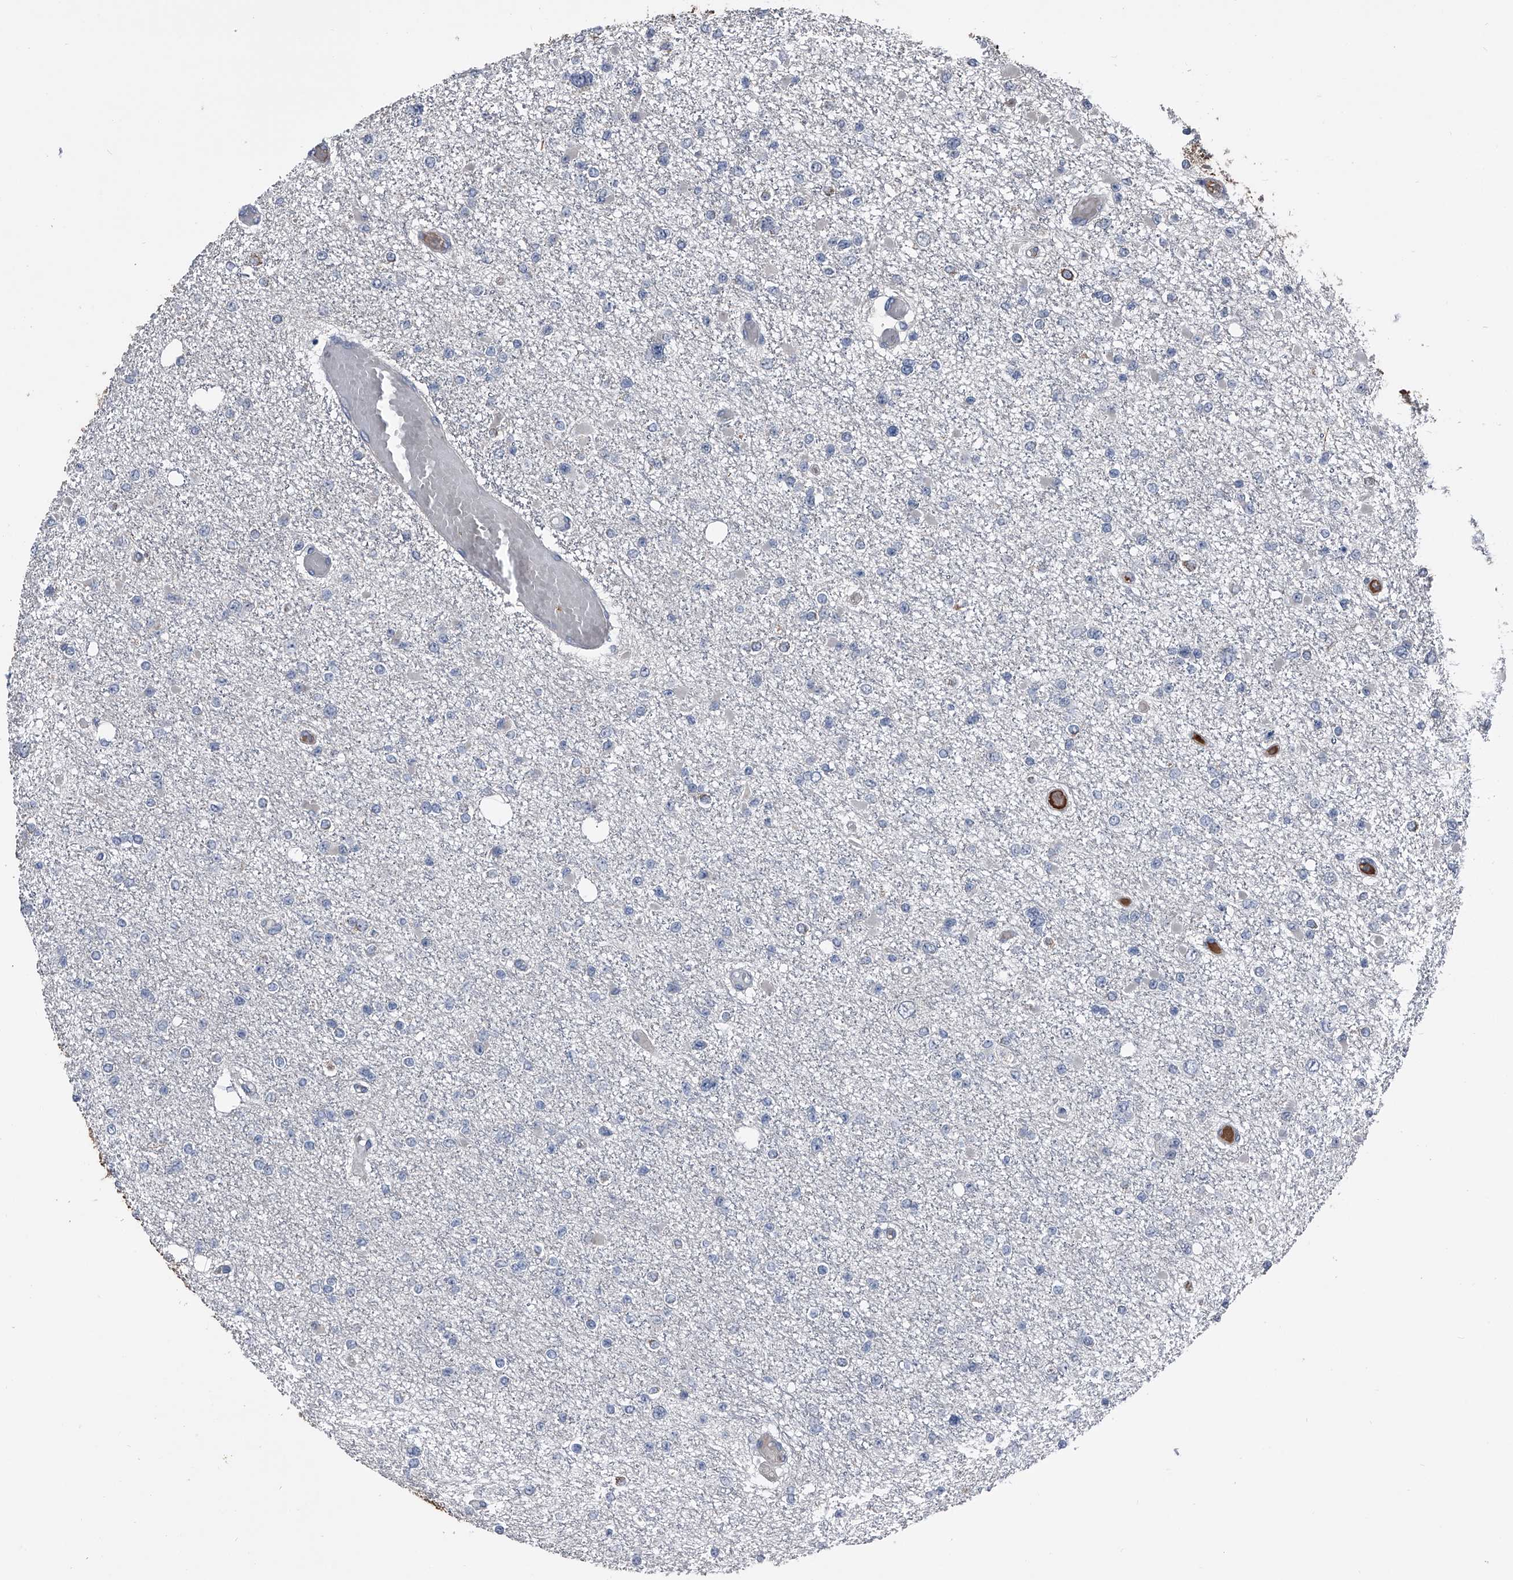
{"staining": {"intensity": "negative", "quantity": "none", "location": "none"}, "tissue": "glioma", "cell_type": "Tumor cells", "image_type": "cancer", "snomed": [{"axis": "morphology", "description": "Glioma, malignant, Low grade"}, {"axis": "topography", "description": "Brain"}], "caption": "DAB (3,3'-diaminobenzidine) immunohistochemical staining of malignant glioma (low-grade) shows no significant expression in tumor cells.", "gene": "KIF13A", "patient": {"sex": "female", "age": 22}}